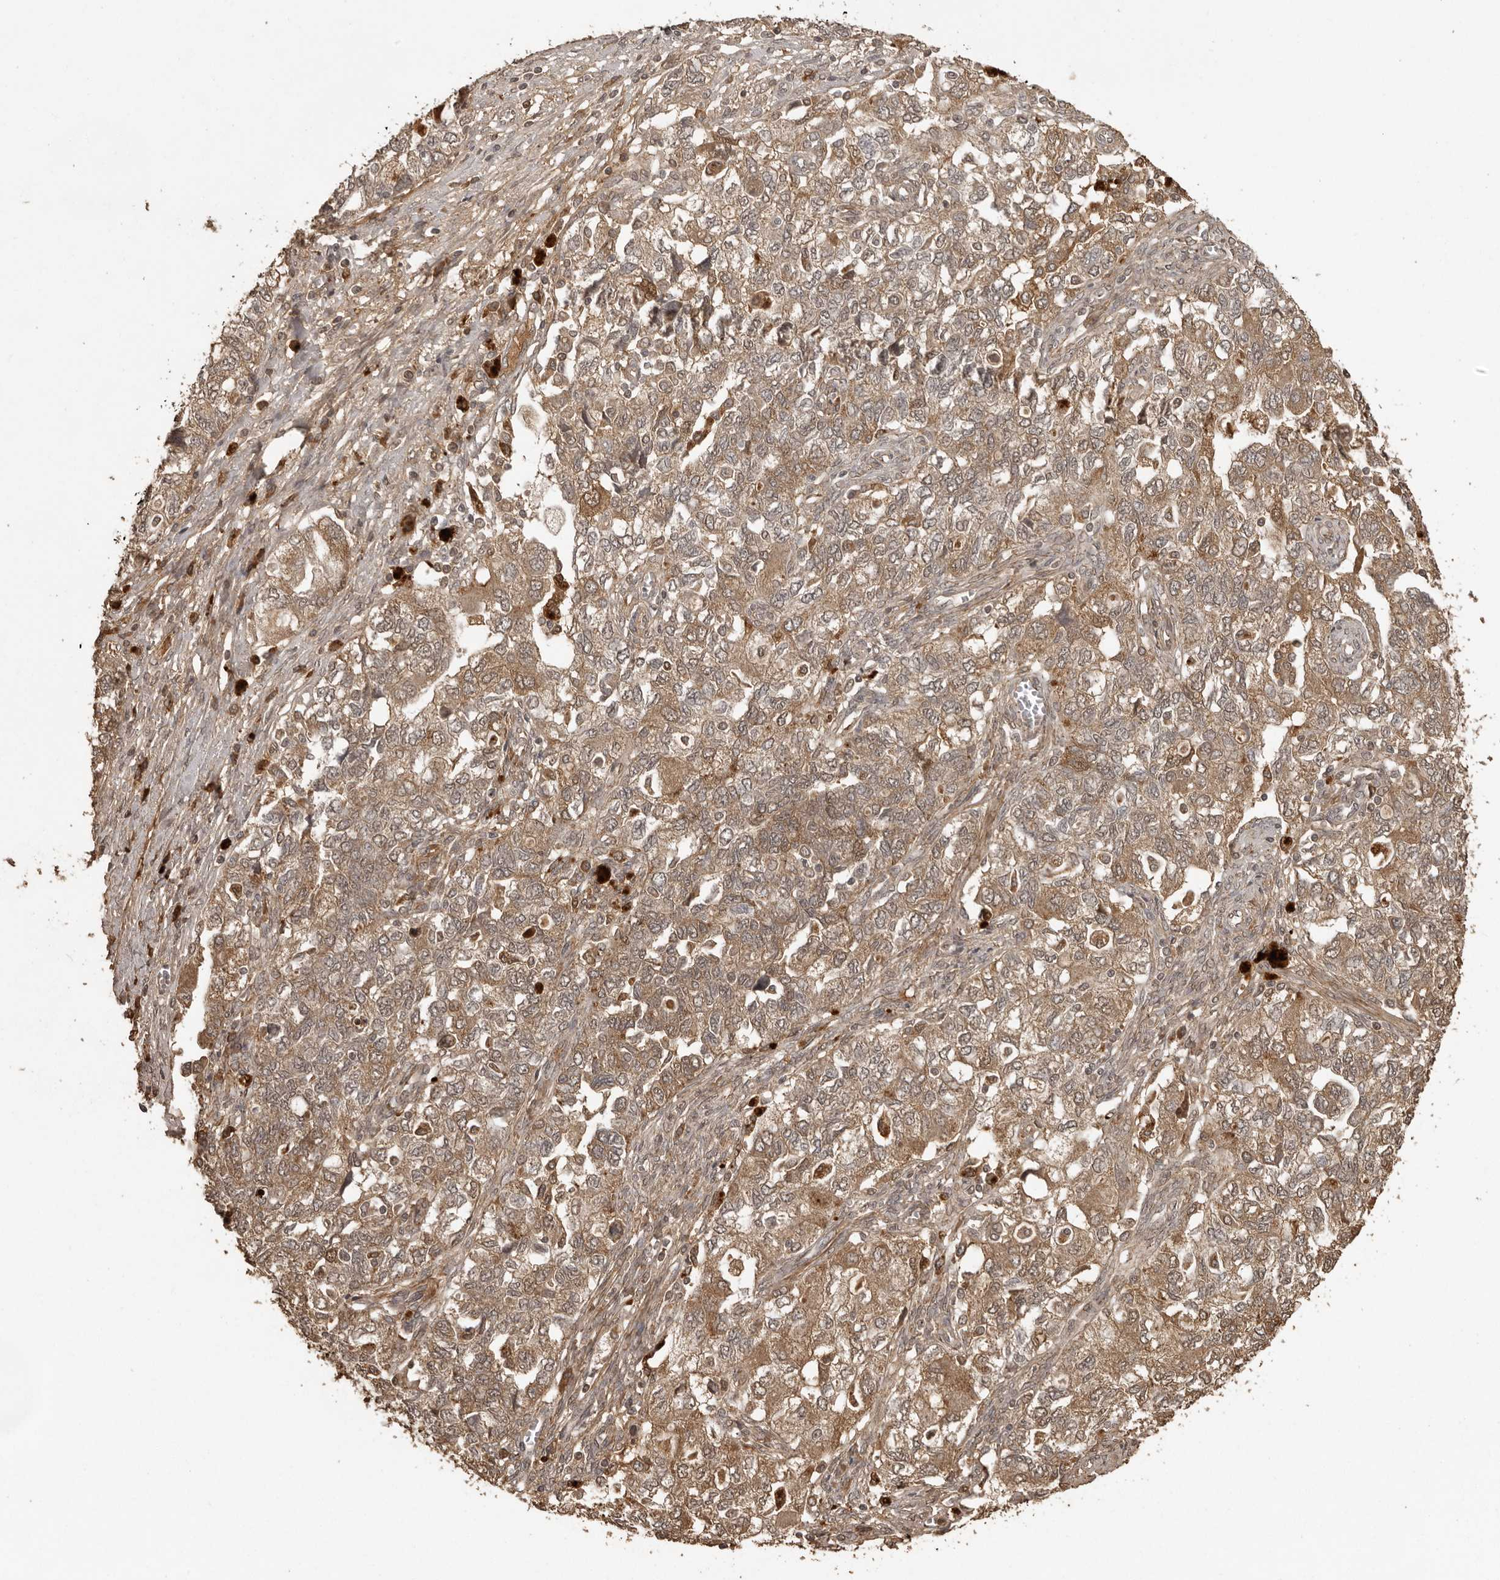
{"staining": {"intensity": "moderate", "quantity": ">75%", "location": "cytoplasmic/membranous"}, "tissue": "ovarian cancer", "cell_type": "Tumor cells", "image_type": "cancer", "snomed": [{"axis": "morphology", "description": "Carcinoma, NOS"}, {"axis": "morphology", "description": "Cystadenocarcinoma, serous, NOS"}, {"axis": "topography", "description": "Ovary"}], "caption": "Ovarian serous cystadenocarcinoma tissue demonstrates moderate cytoplasmic/membranous expression in about >75% of tumor cells, visualized by immunohistochemistry.", "gene": "CTF1", "patient": {"sex": "female", "age": 69}}